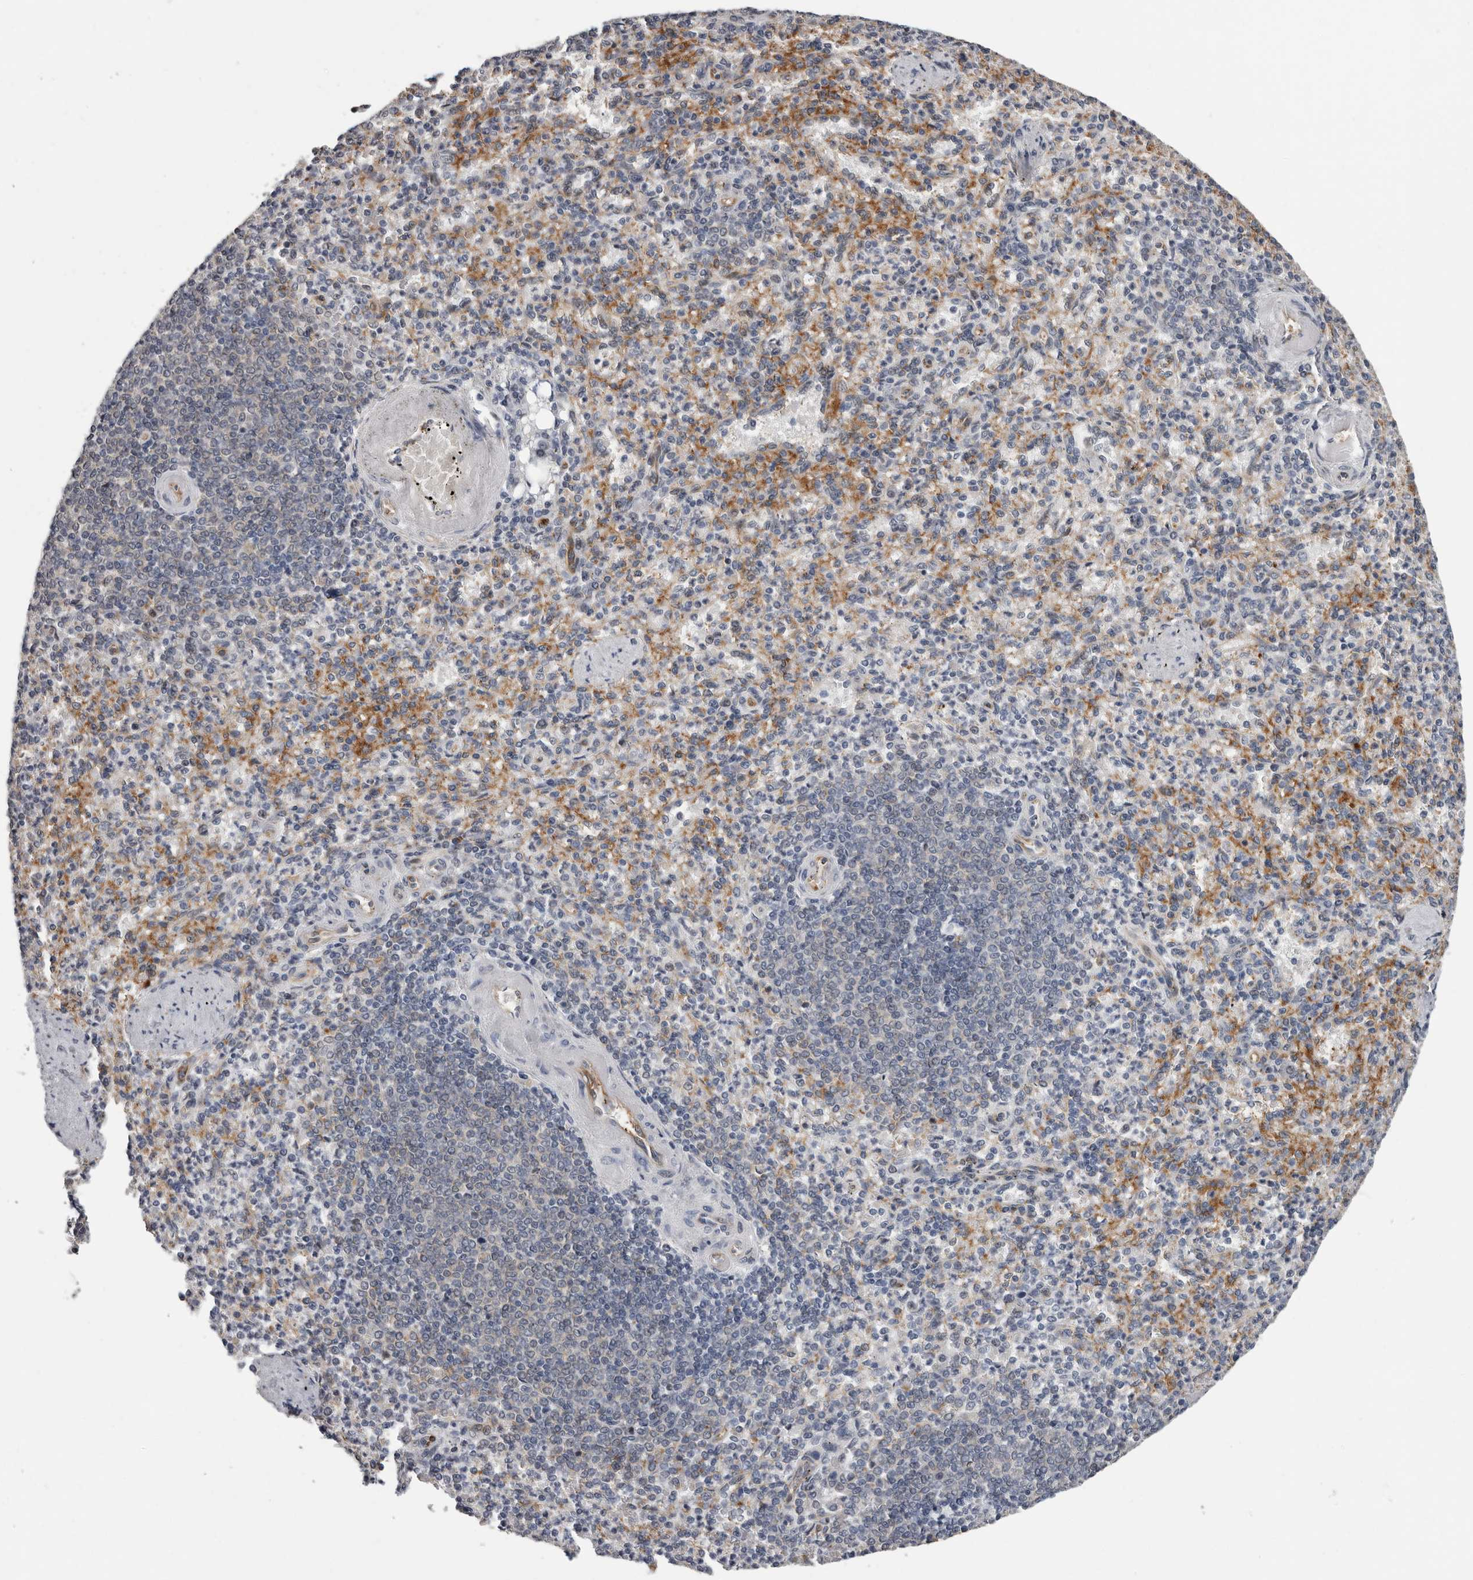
{"staining": {"intensity": "weak", "quantity": "25%-75%", "location": "cytoplasmic/membranous"}, "tissue": "spleen", "cell_type": "Cells in red pulp", "image_type": "normal", "snomed": [{"axis": "morphology", "description": "Normal tissue, NOS"}, {"axis": "topography", "description": "Spleen"}], "caption": "Protein staining shows weak cytoplasmic/membranous positivity in approximately 25%-75% of cells in red pulp in unremarkable spleen. (DAB (3,3'-diaminobenzidine) = brown stain, brightfield microscopy at high magnification).", "gene": "RALGPS2", "patient": {"sex": "female", "age": 74}}